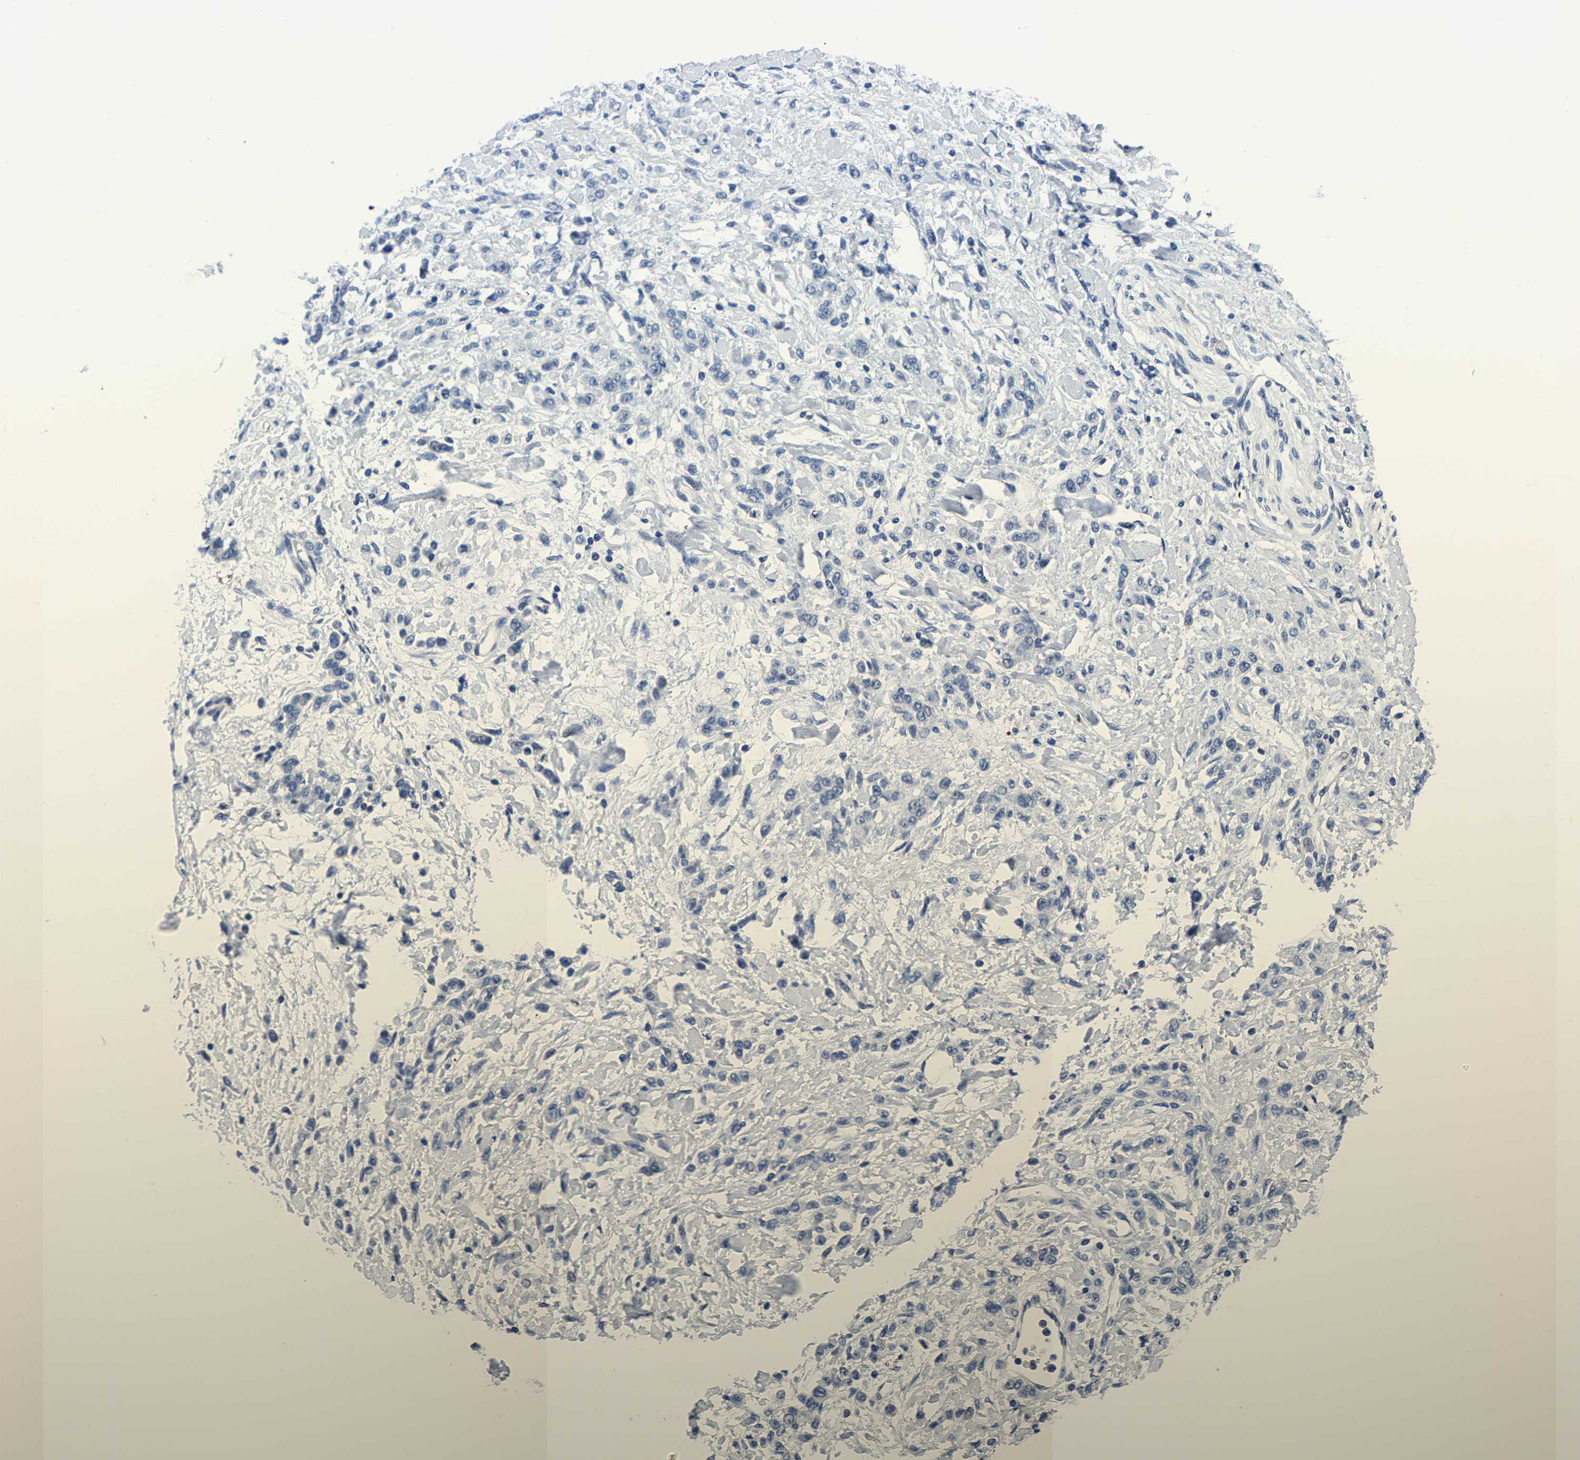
{"staining": {"intensity": "negative", "quantity": "none", "location": "none"}, "tissue": "stomach cancer", "cell_type": "Tumor cells", "image_type": "cancer", "snomed": [{"axis": "morphology", "description": "Normal tissue, NOS"}, {"axis": "morphology", "description": "Adenocarcinoma, NOS"}, {"axis": "topography", "description": "Stomach"}], "caption": "Immunohistochemical staining of adenocarcinoma (stomach) shows no significant positivity in tumor cells.", "gene": "PDLIM7", "patient": {"sex": "male", "age": 82}}